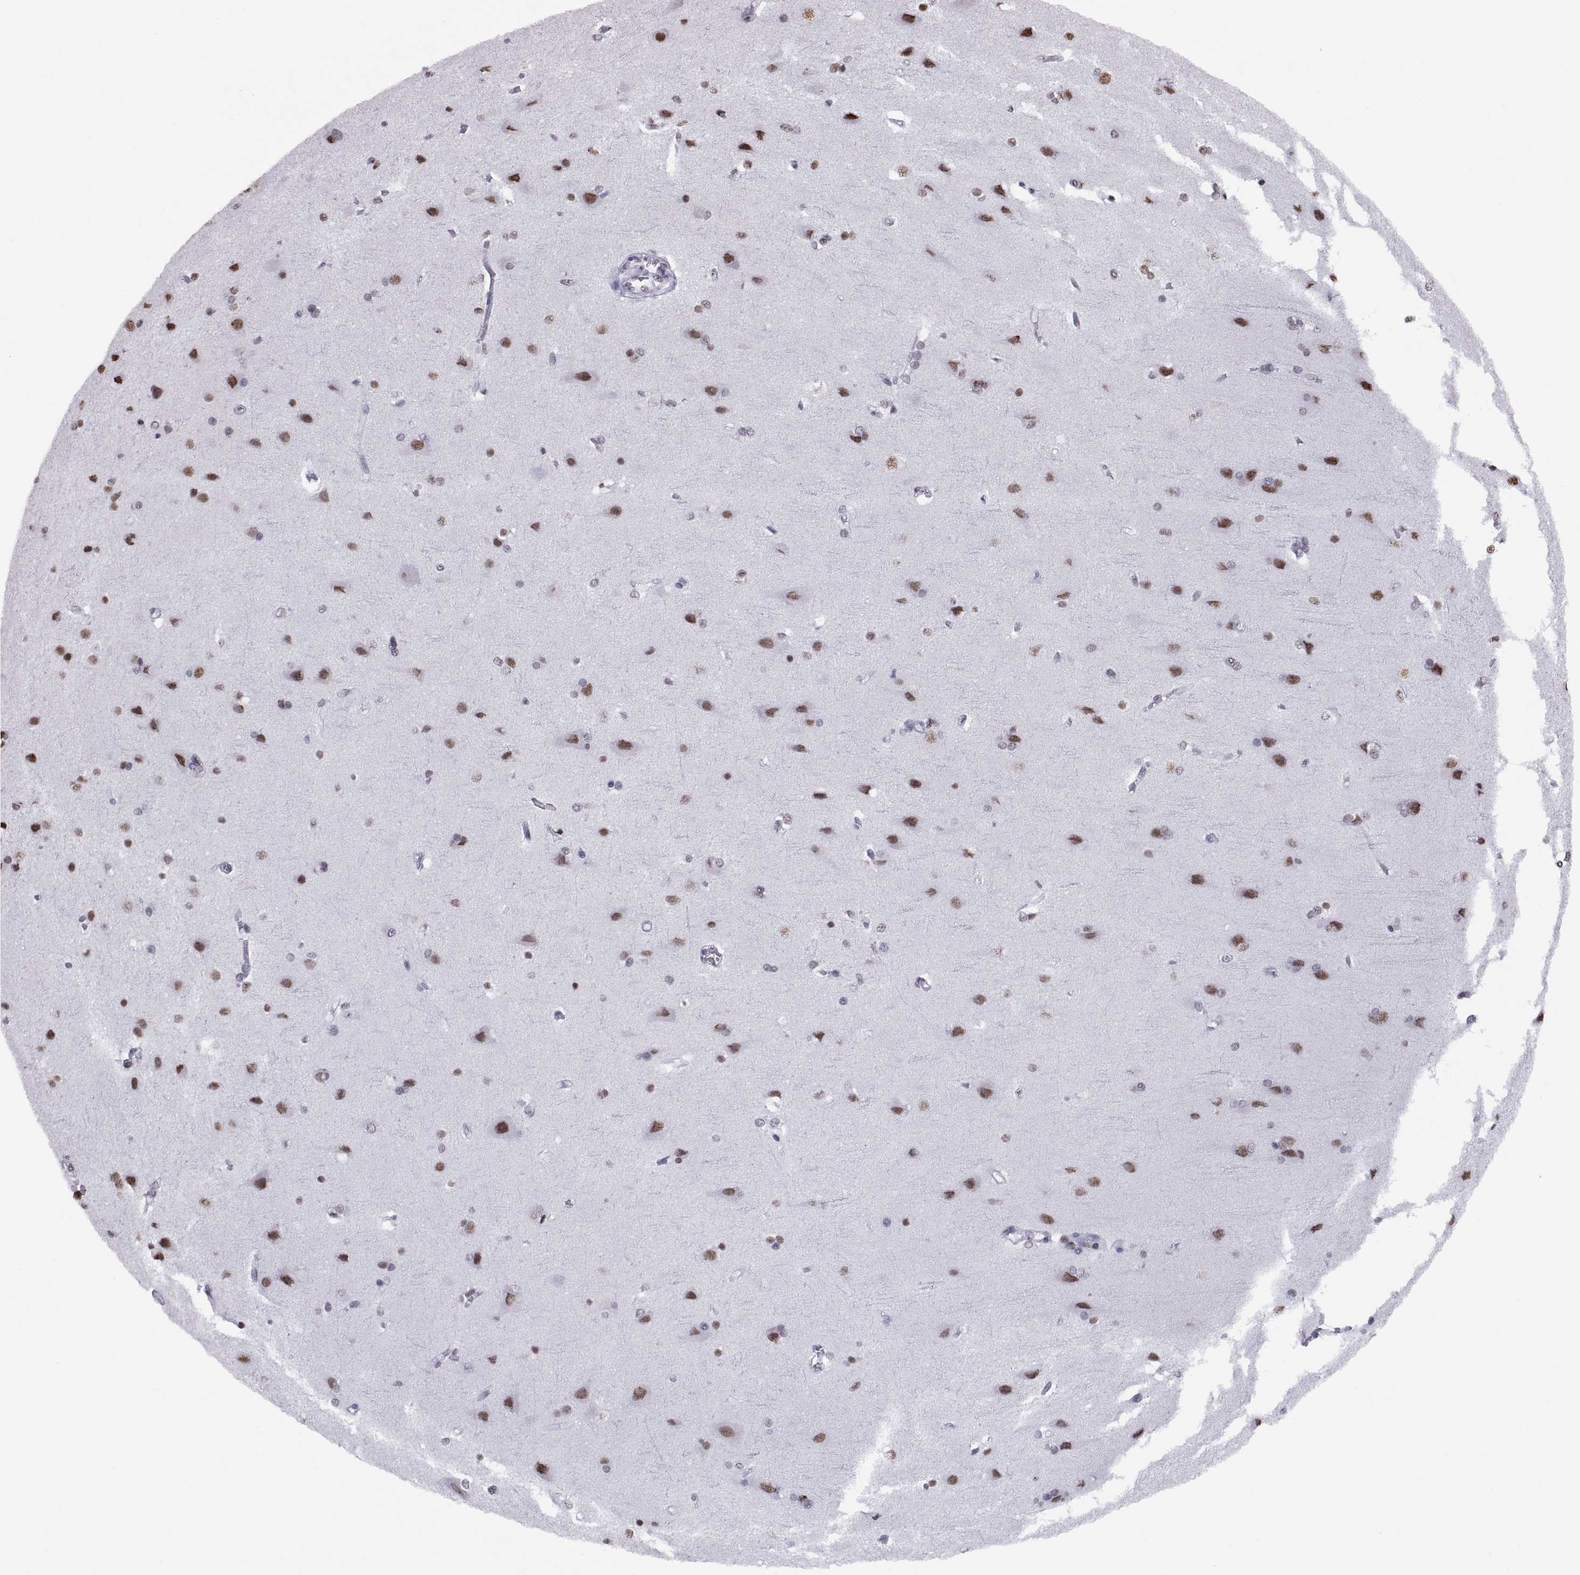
{"staining": {"intensity": "negative", "quantity": "none", "location": "none"}, "tissue": "cerebral cortex", "cell_type": "Endothelial cells", "image_type": "normal", "snomed": [{"axis": "morphology", "description": "Normal tissue, NOS"}, {"axis": "topography", "description": "Cerebral cortex"}], "caption": "An image of human cerebral cortex is negative for staining in endothelial cells. (Stains: DAB IHC with hematoxylin counter stain, Microscopy: brightfield microscopy at high magnification).", "gene": "NEUROD6", "patient": {"sex": "male", "age": 37}}